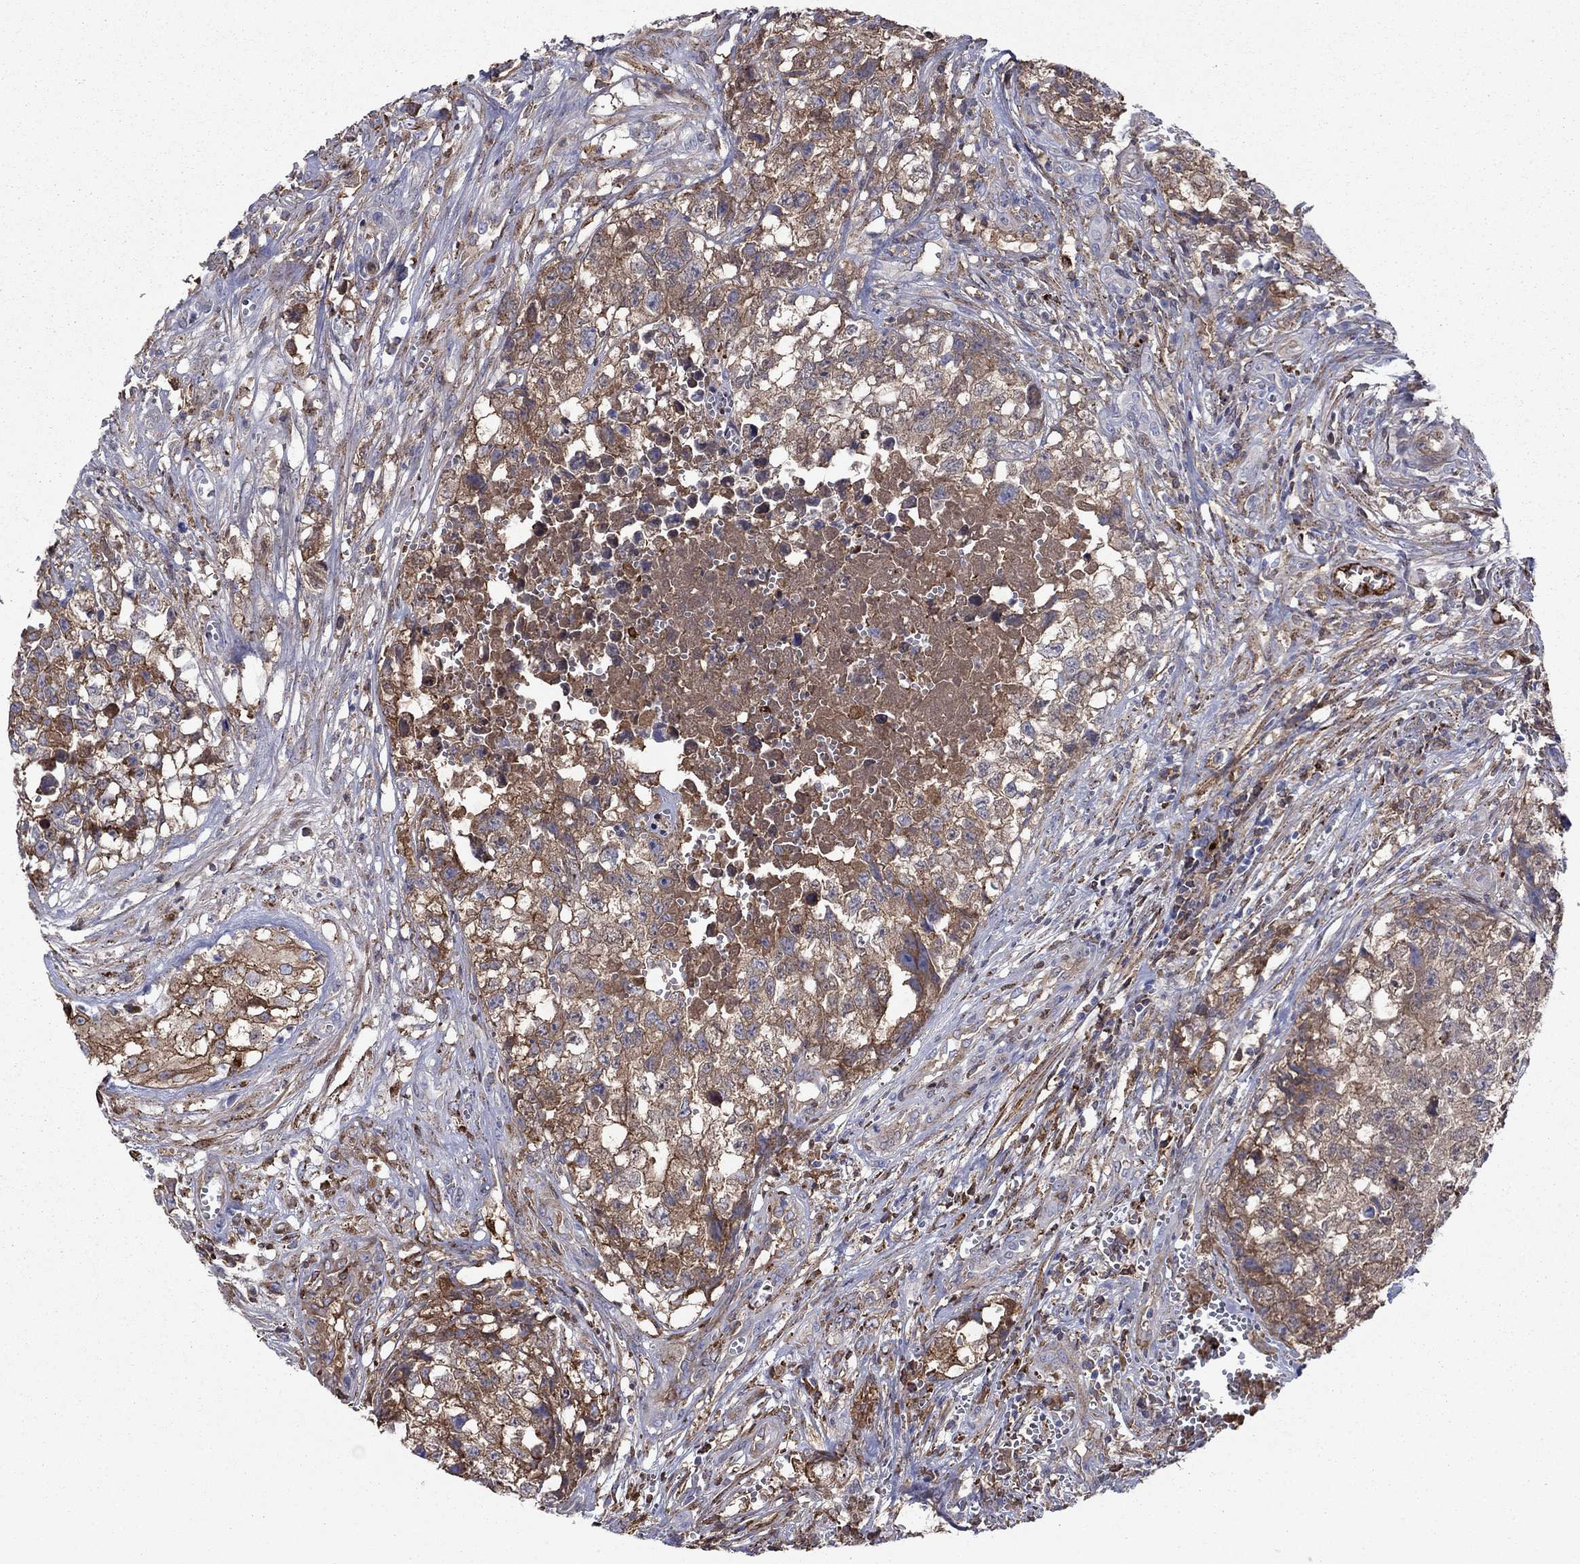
{"staining": {"intensity": "moderate", "quantity": "25%-75%", "location": "cytoplasmic/membranous"}, "tissue": "testis cancer", "cell_type": "Tumor cells", "image_type": "cancer", "snomed": [{"axis": "morphology", "description": "Seminoma, NOS"}, {"axis": "morphology", "description": "Carcinoma, Embryonal, NOS"}, {"axis": "topography", "description": "Testis"}], "caption": "Brown immunohistochemical staining in human testis cancer reveals moderate cytoplasmic/membranous staining in about 25%-75% of tumor cells.", "gene": "HPX", "patient": {"sex": "male", "age": 22}}